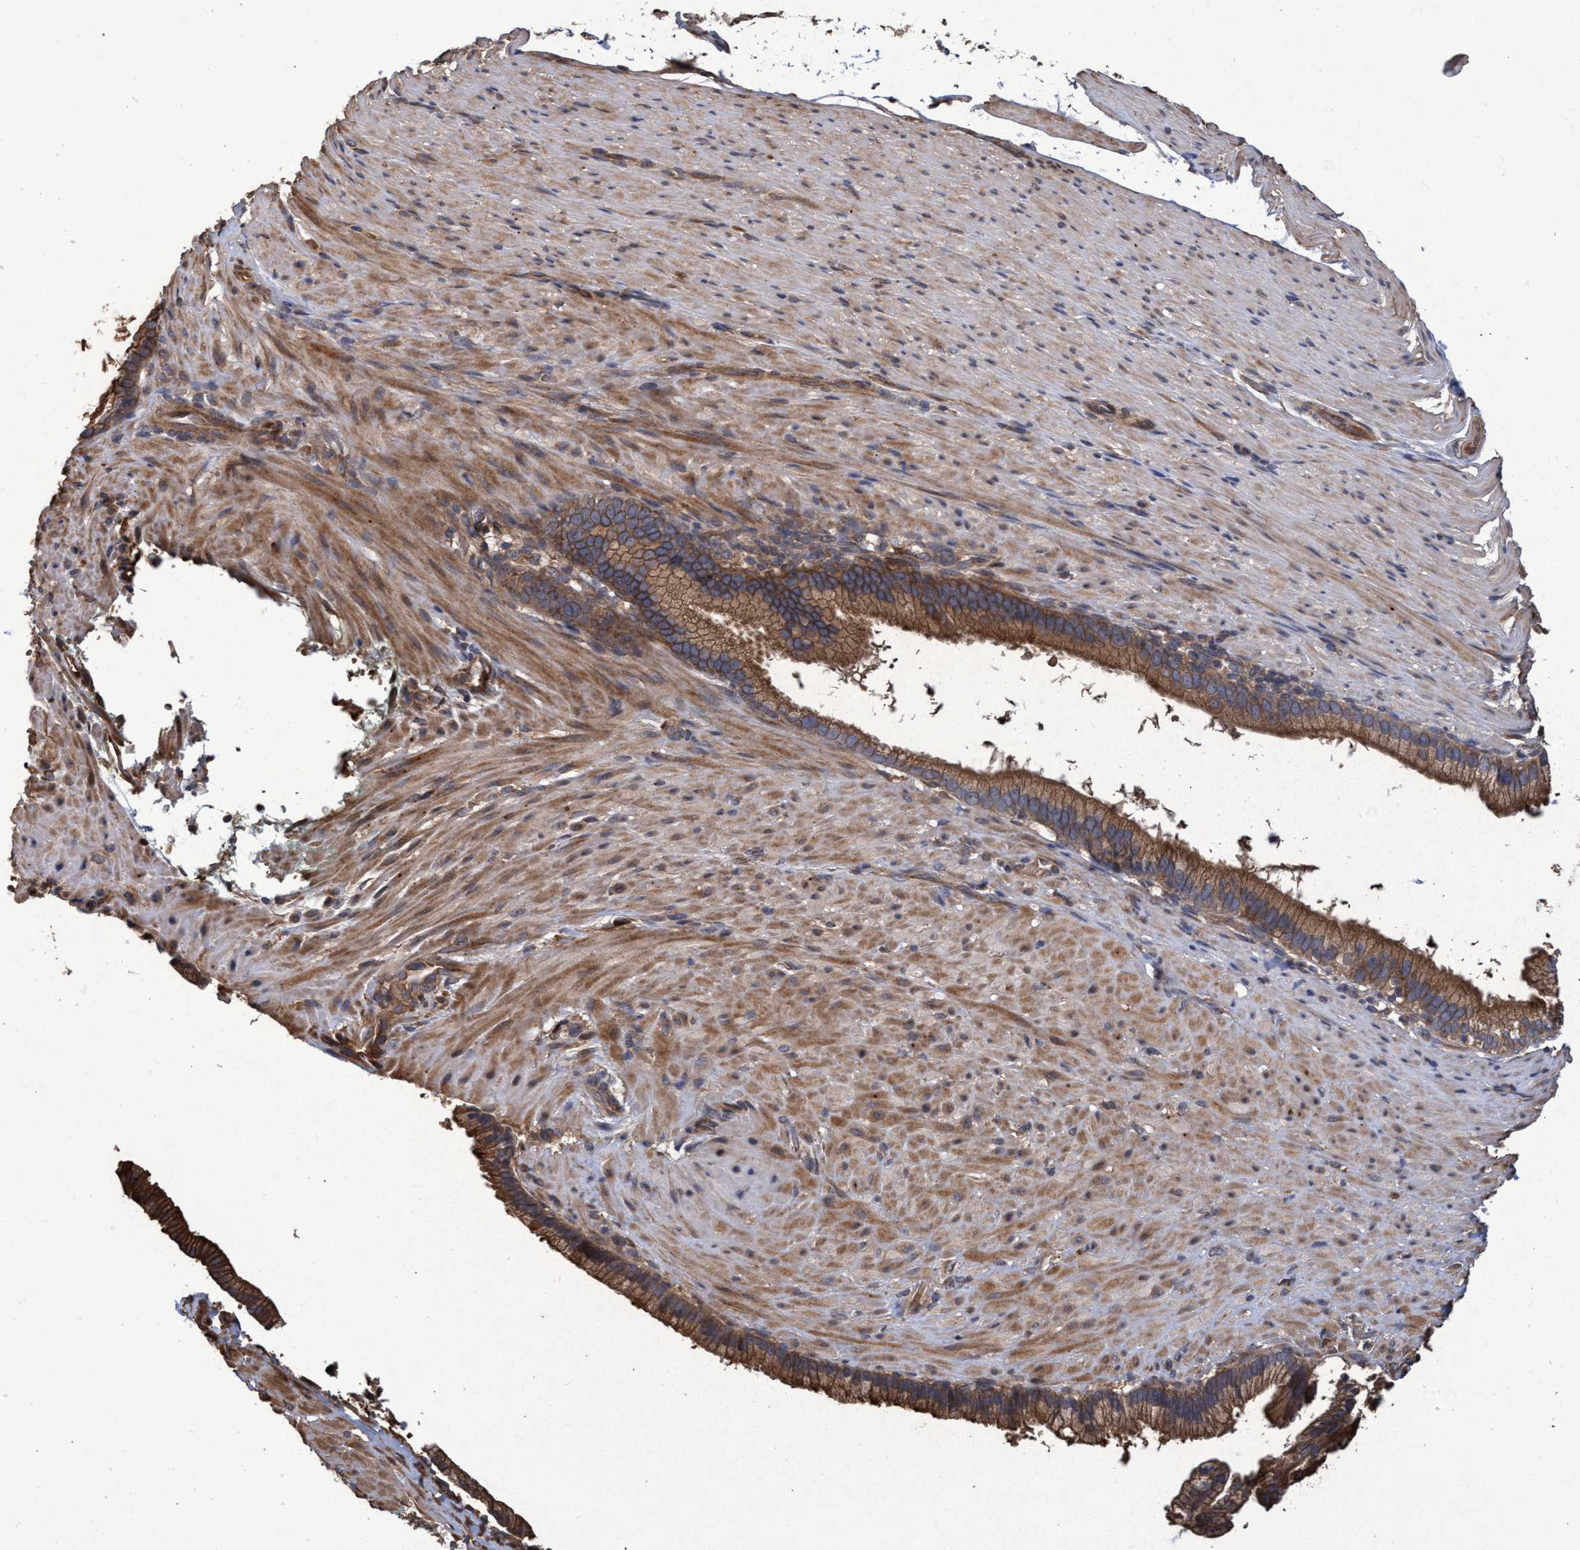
{"staining": {"intensity": "moderate", "quantity": ">75%", "location": "cytoplasmic/membranous"}, "tissue": "pancreatic cancer", "cell_type": "Tumor cells", "image_type": "cancer", "snomed": [{"axis": "morphology", "description": "Adenocarcinoma, NOS"}, {"axis": "topography", "description": "Pancreas"}], "caption": "IHC photomicrograph of human pancreatic adenocarcinoma stained for a protein (brown), which reveals medium levels of moderate cytoplasmic/membranous expression in approximately >75% of tumor cells.", "gene": "CHMP6", "patient": {"sex": "male", "age": 69}}